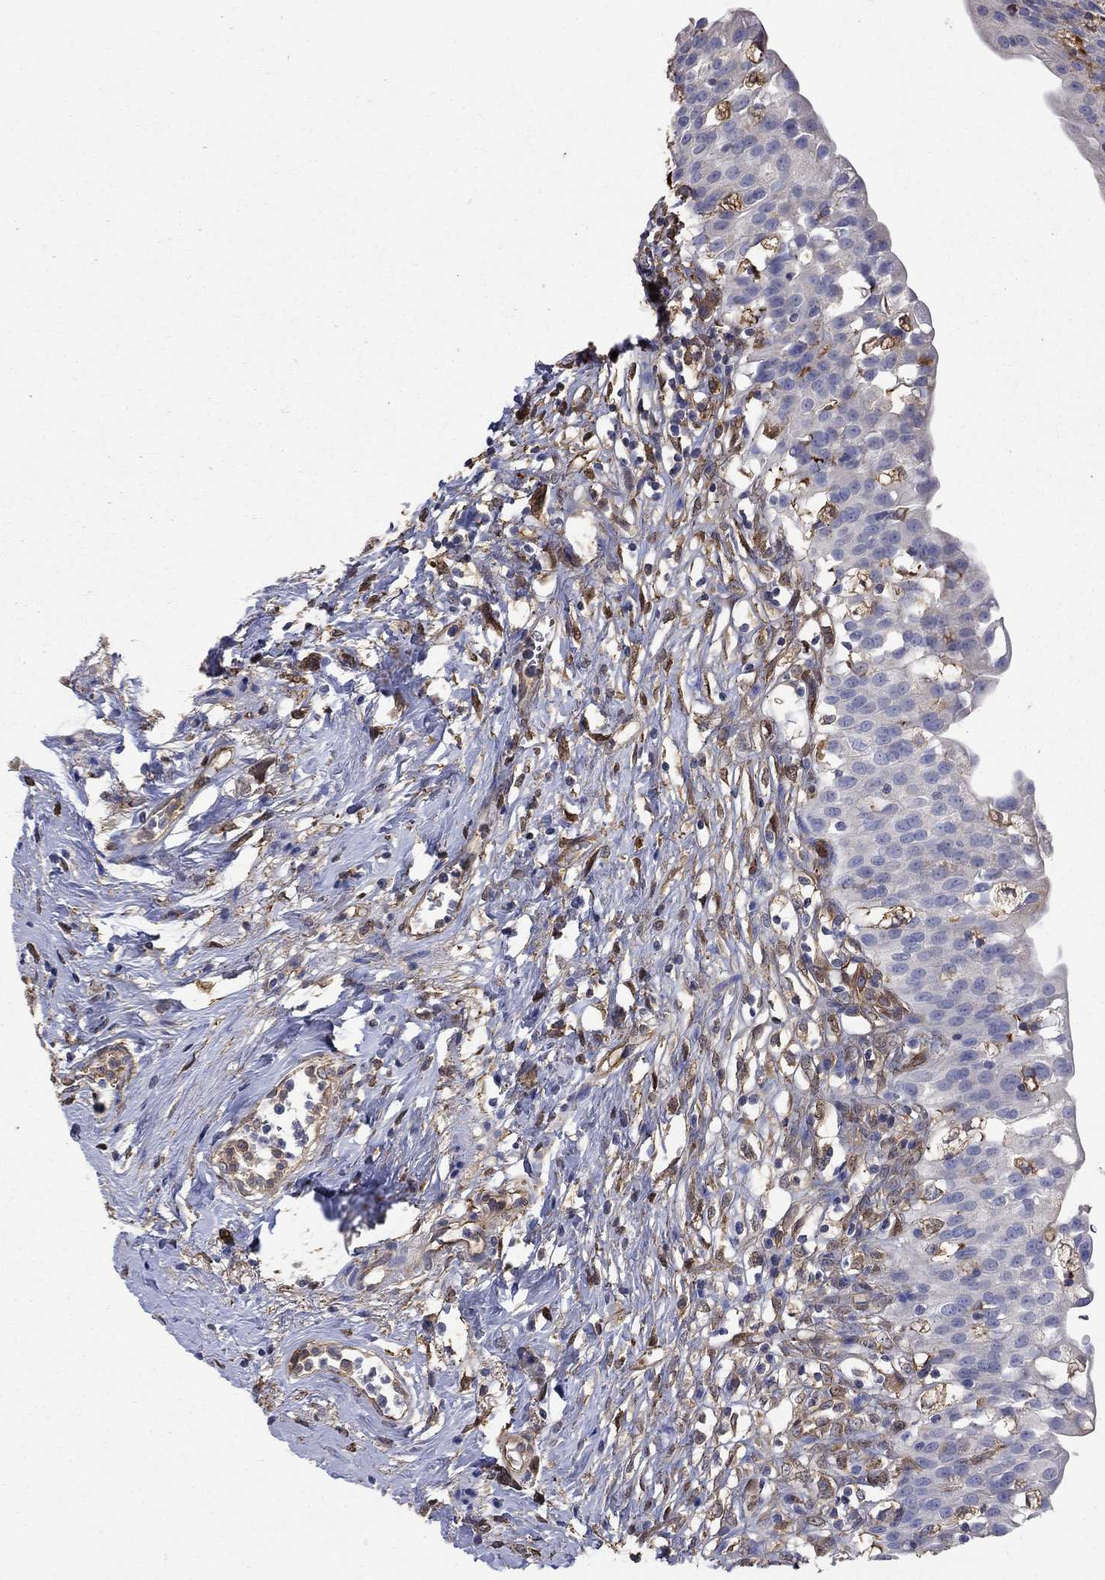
{"staining": {"intensity": "negative", "quantity": "none", "location": "none"}, "tissue": "urinary bladder", "cell_type": "Urothelial cells", "image_type": "normal", "snomed": [{"axis": "morphology", "description": "Normal tissue, NOS"}, {"axis": "topography", "description": "Urinary bladder"}], "caption": "IHC image of normal human urinary bladder stained for a protein (brown), which shows no expression in urothelial cells.", "gene": "DPYSL2", "patient": {"sex": "male", "age": 76}}